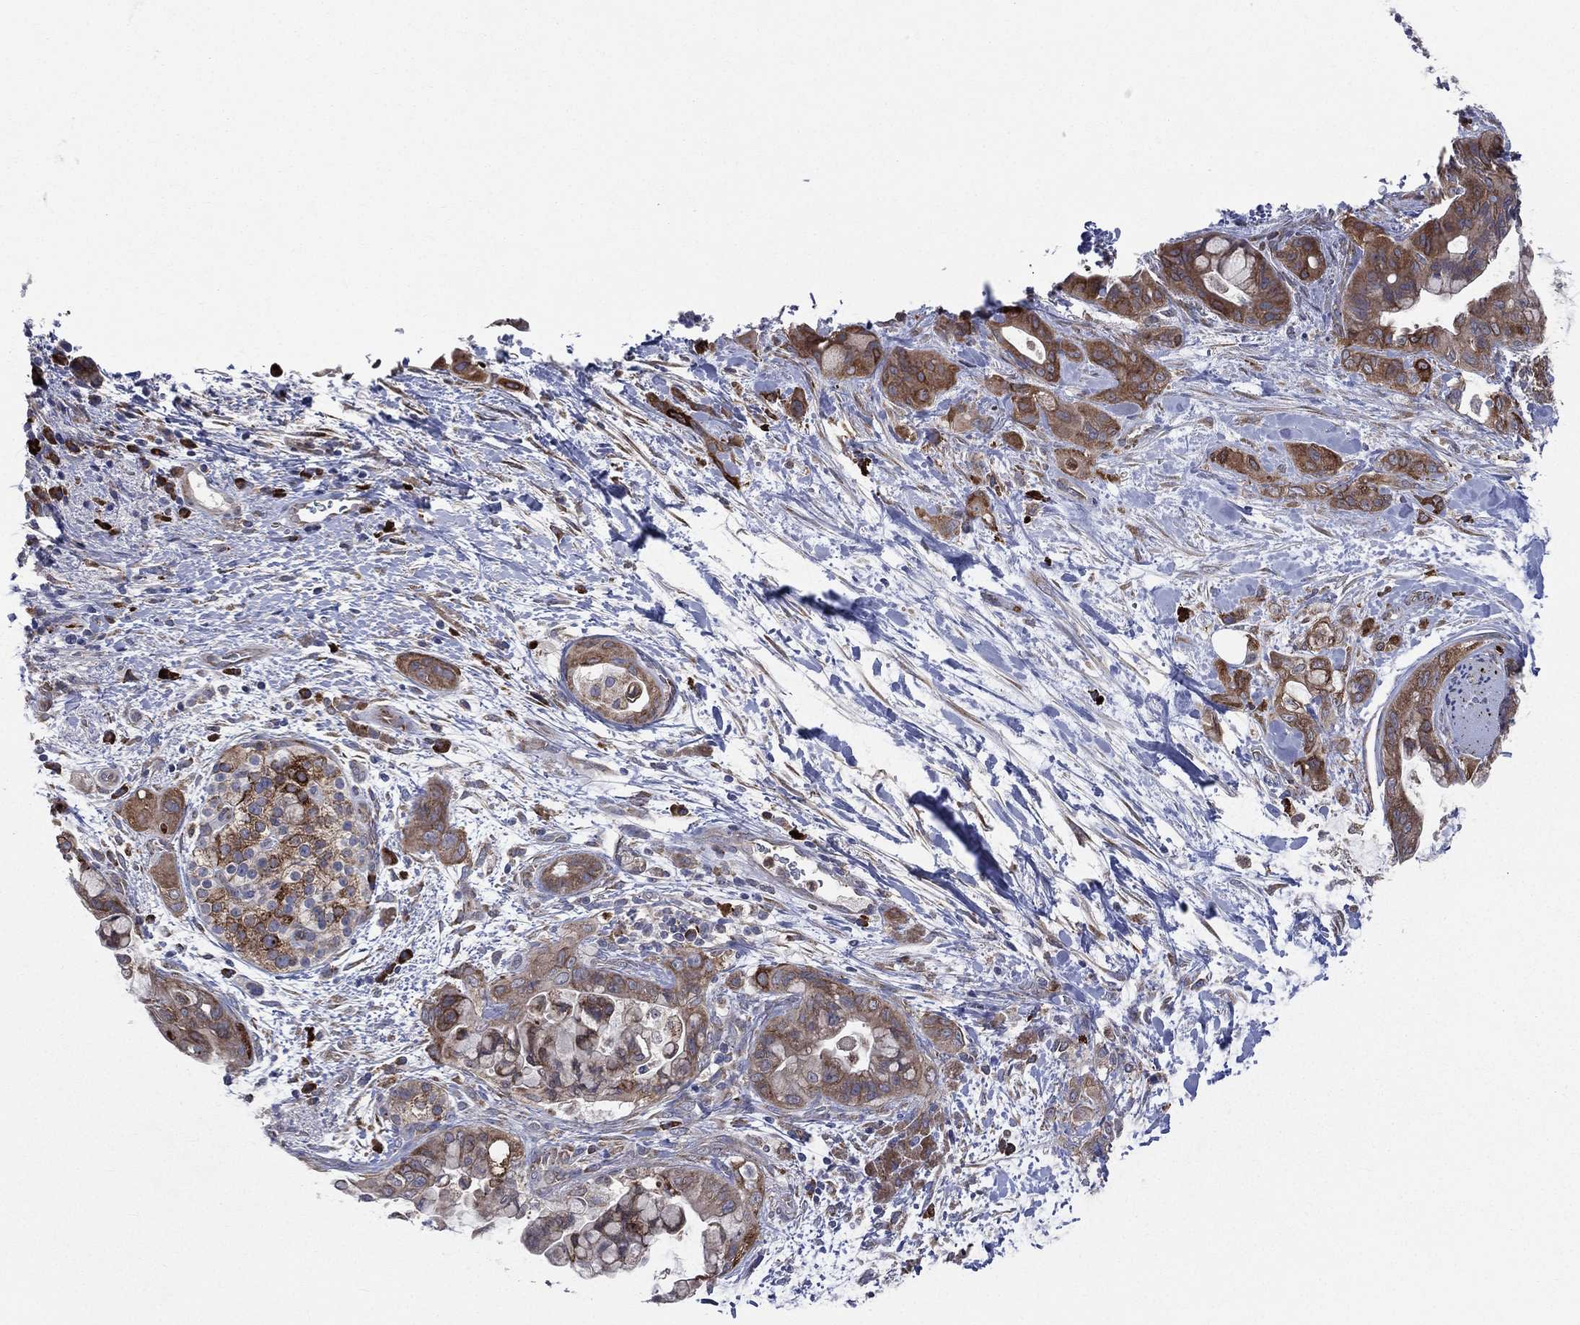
{"staining": {"intensity": "strong", "quantity": ">75%", "location": "cytoplasmic/membranous"}, "tissue": "pancreatic cancer", "cell_type": "Tumor cells", "image_type": "cancer", "snomed": [{"axis": "morphology", "description": "Adenocarcinoma, NOS"}, {"axis": "topography", "description": "Pancreas"}], "caption": "A histopathology image of pancreatic cancer (adenocarcinoma) stained for a protein reveals strong cytoplasmic/membranous brown staining in tumor cells.", "gene": "CCDC159", "patient": {"sex": "male", "age": 71}}